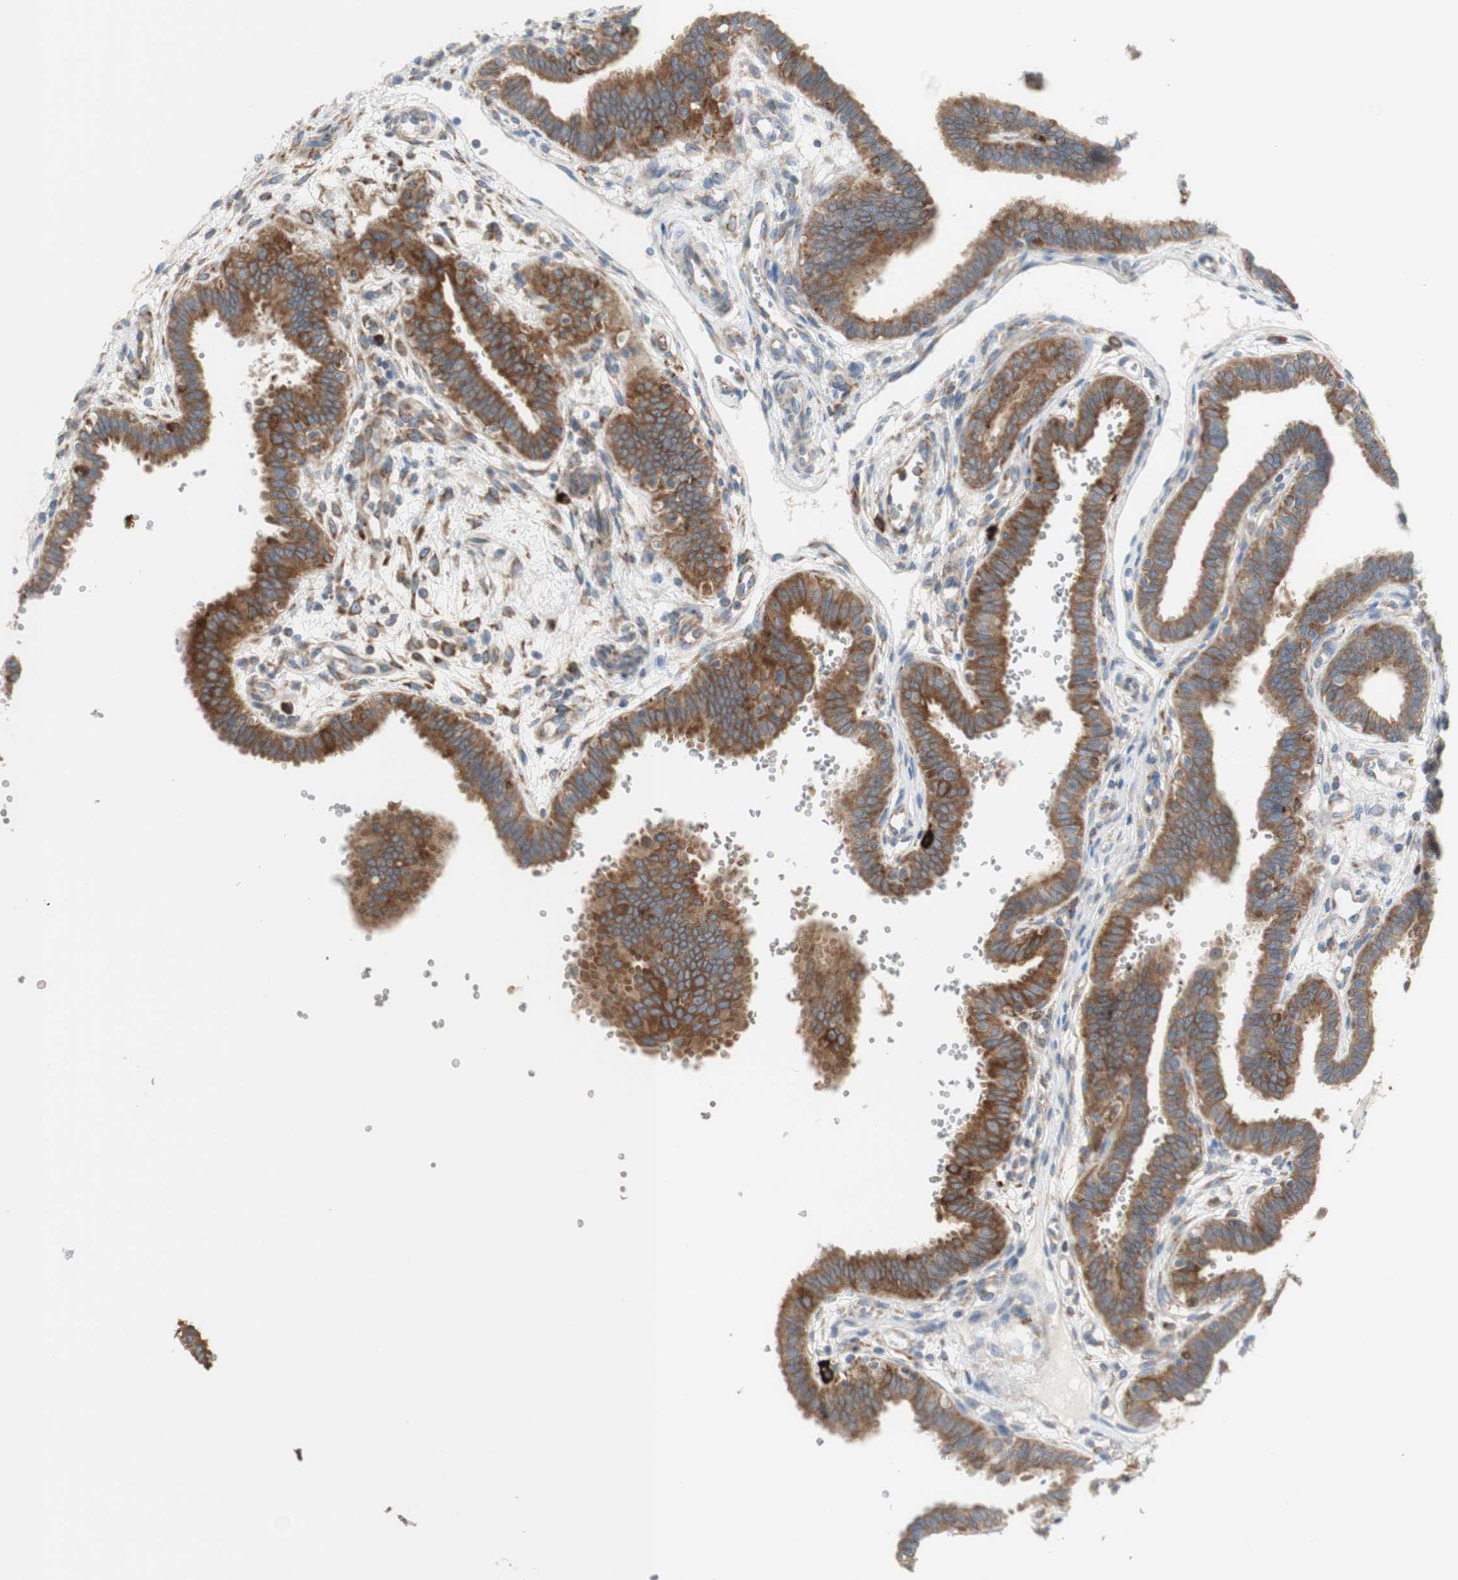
{"staining": {"intensity": "strong", "quantity": ">75%", "location": "cytoplasmic/membranous"}, "tissue": "fallopian tube", "cell_type": "Glandular cells", "image_type": "normal", "snomed": [{"axis": "morphology", "description": "Normal tissue, NOS"}, {"axis": "topography", "description": "Fallopian tube"}], "caption": "Approximately >75% of glandular cells in benign fallopian tube display strong cytoplasmic/membranous protein staining as visualized by brown immunohistochemical staining.", "gene": "MANF", "patient": {"sex": "female", "age": 32}}